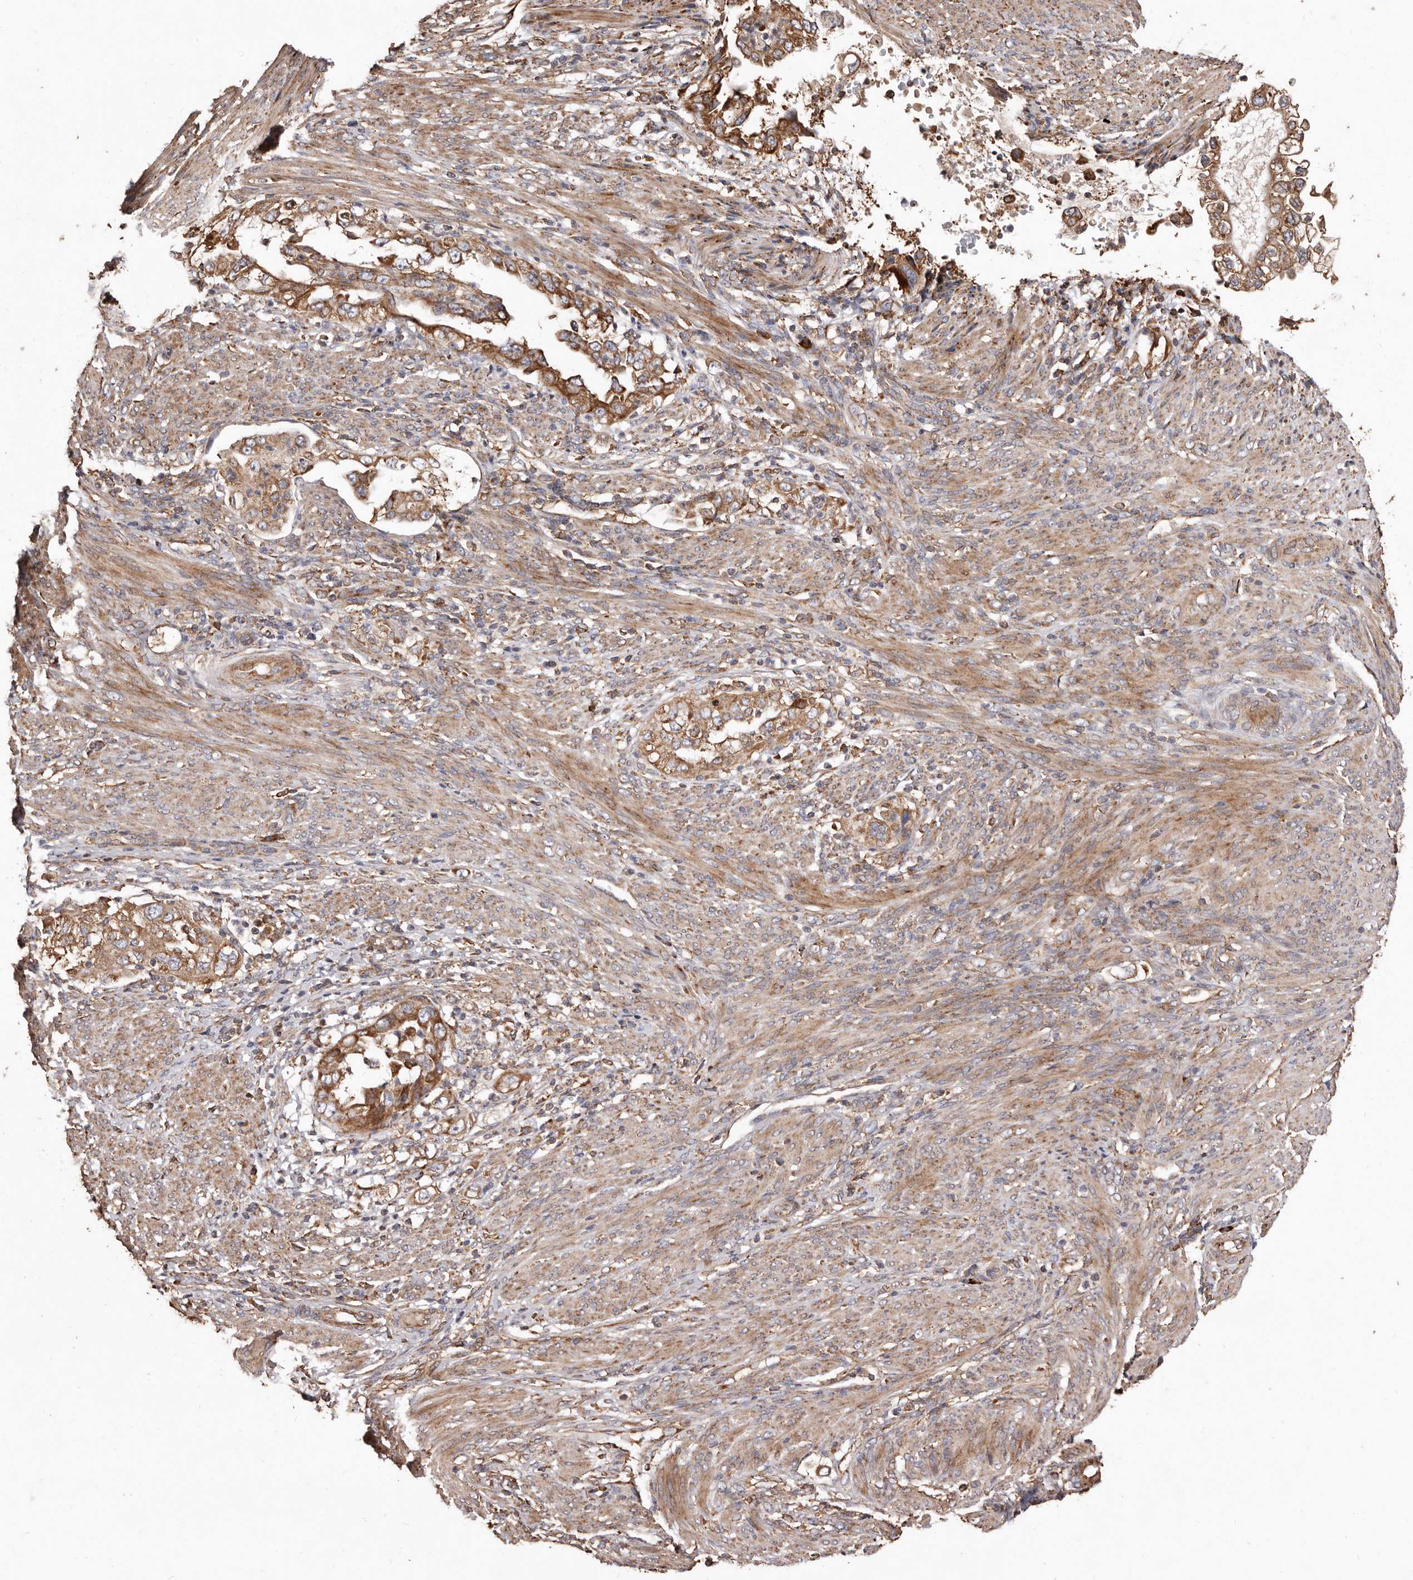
{"staining": {"intensity": "moderate", "quantity": ">75%", "location": "cytoplasmic/membranous"}, "tissue": "endometrial cancer", "cell_type": "Tumor cells", "image_type": "cancer", "snomed": [{"axis": "morphology", "description": "Adenocarcinoma, NOS"}, {"axis": "topography", "description": "Endometrium"}], "caption": "There is medium levels of moderate cytoplasmic/membranous staining in tumor cells of endometrial adenocarcinoma, as demonstrated by immunohistochemical staining (brown color).", "gene": "STEAP2", "patient": {"sex": "female", "age": 85}}